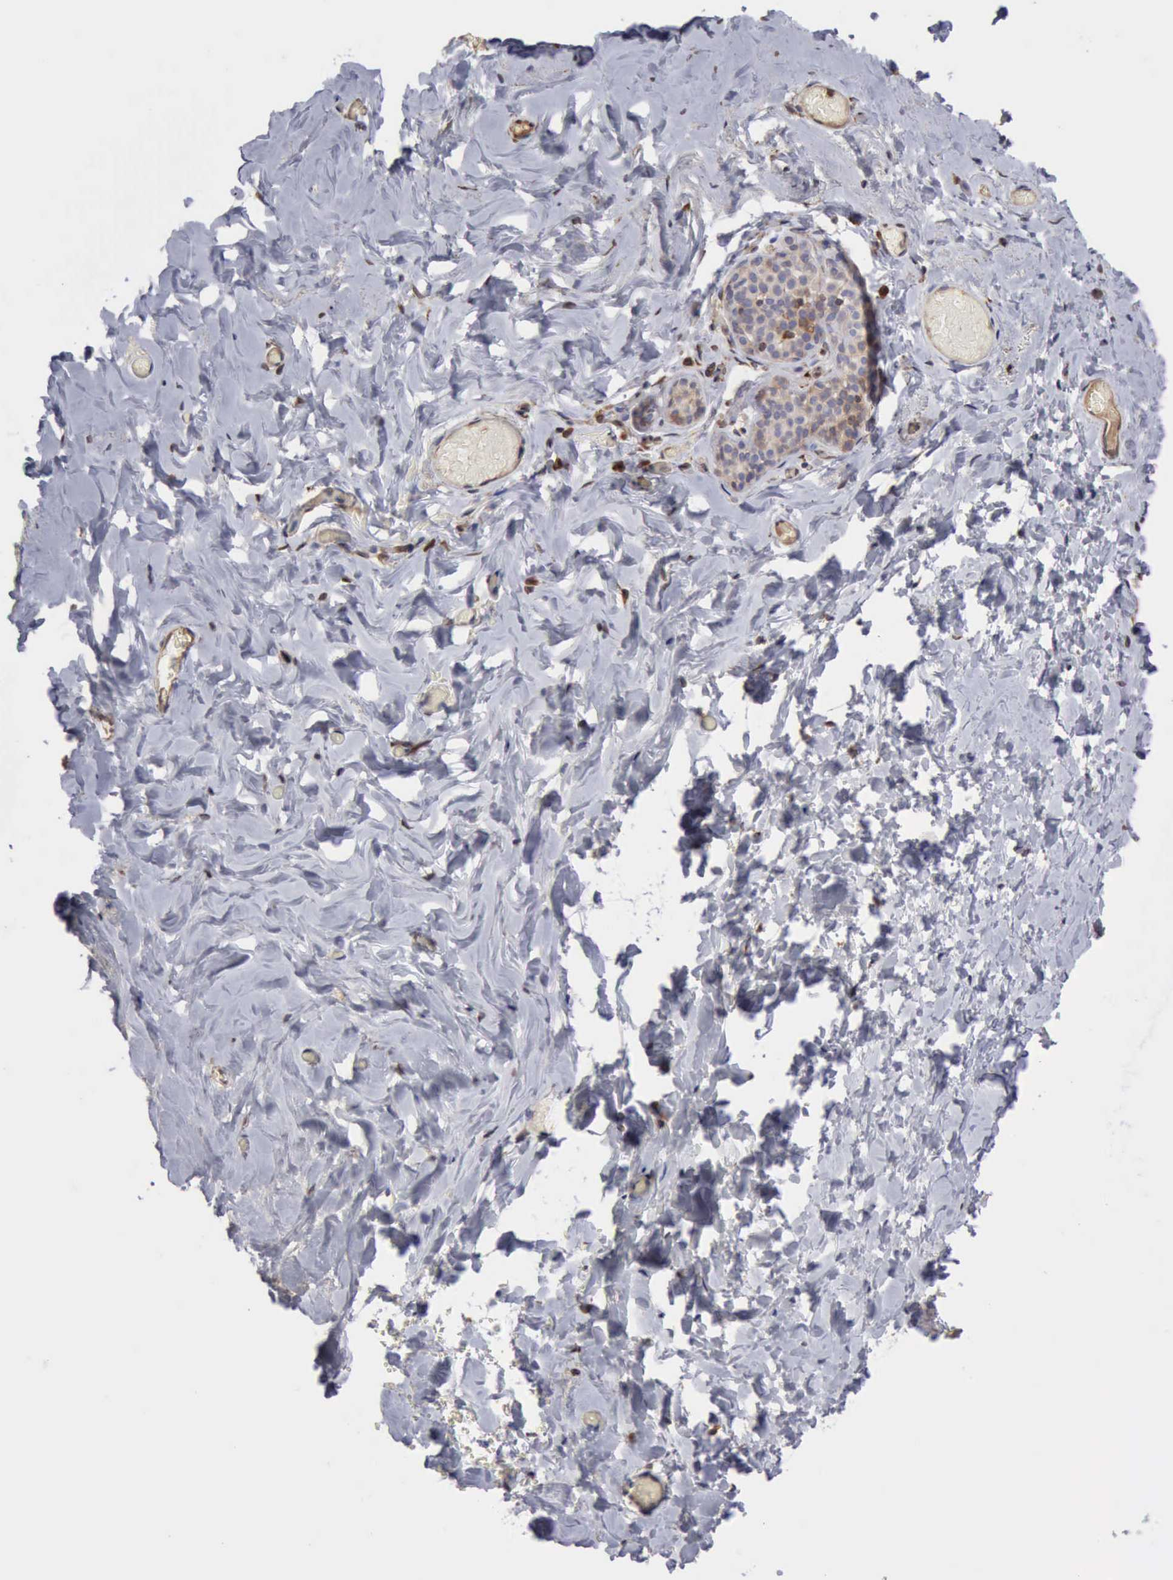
{"staining": {"intensity": "negative", "quantity": "none", "location": "none"}, "tissue": "breast", "cell_type": "Adipocytes", "image_type": "normal", "snomed": [{"axis": "morphology", "description": "Normal tissue, NOS"}, {"axis": "topography", "description": "Breast"}], "caption": "DAB immunohistochemical staining of unremarkable human breast exhibits no significant staining in adipocytes. The staining was performed using DAB to visualize the protein expression in brown, while the nuclei were stained in blue with hematoxylin (Magnification: 20x).", "gene": "APOL2", "patient": {"sex": "female", "age": 75}}